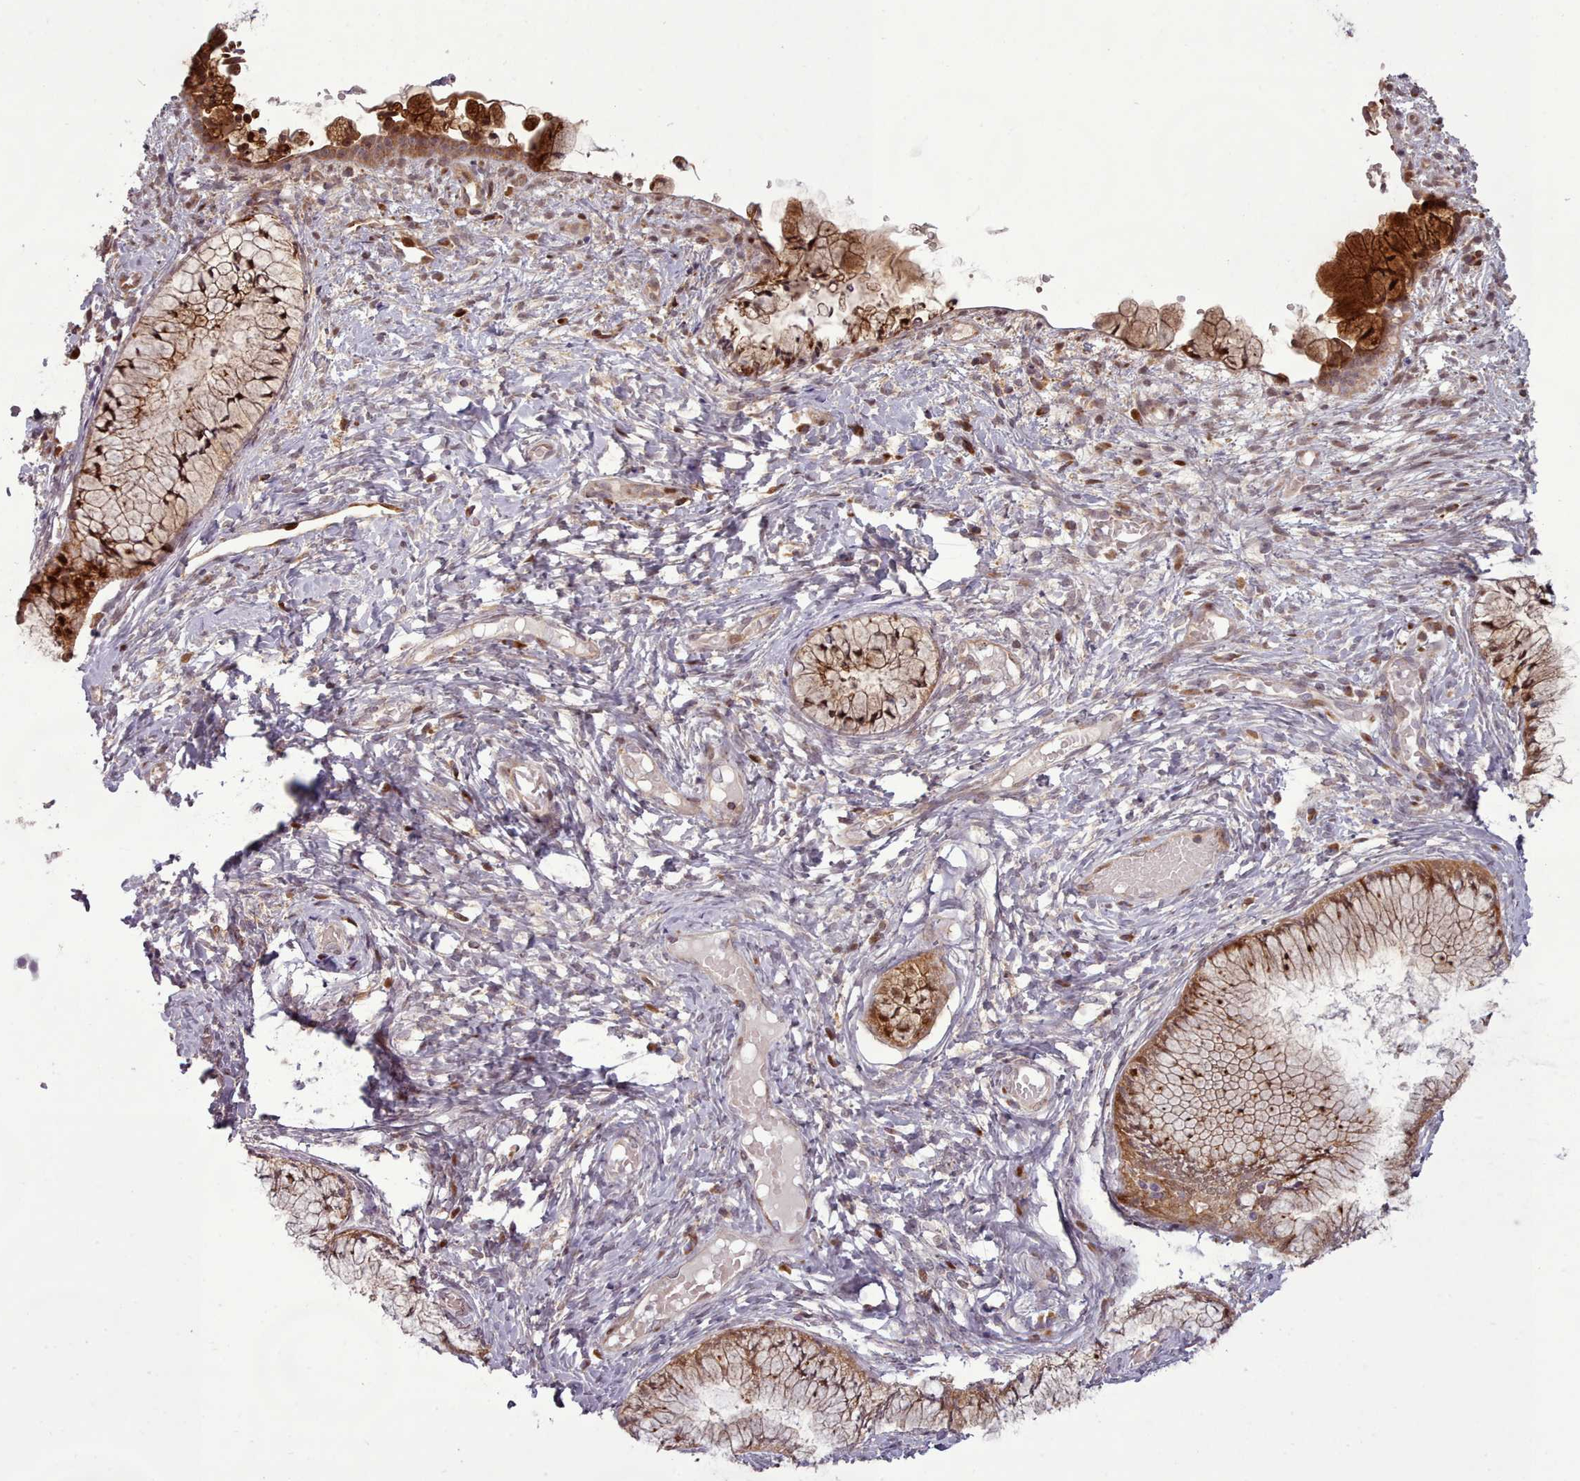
{"staining": {"intensity": "strong", "quantity": ">75%", "location": "cytoplasmic/membranous,nuclear"}, "tissue": "cervix", "cell_type": "Glandular cells", "image_type": "normal", "snomed": [{"axis": "morphology", "description": "Normal tissue, NOS"}, {"axis": "topography", "description": "Cervix"}], "caption": "IHC of unremarkable cervix displays high levels of strong cytoplasmic/membranous,nuclear staining in about >75% of glandular cells. (DAB (3,3'-diaminobenzidine) = brown stain, brightfield microscopy at high magnification).", "gene": "LGALS9B", "patient": {"sex": "female", "age": 42}}